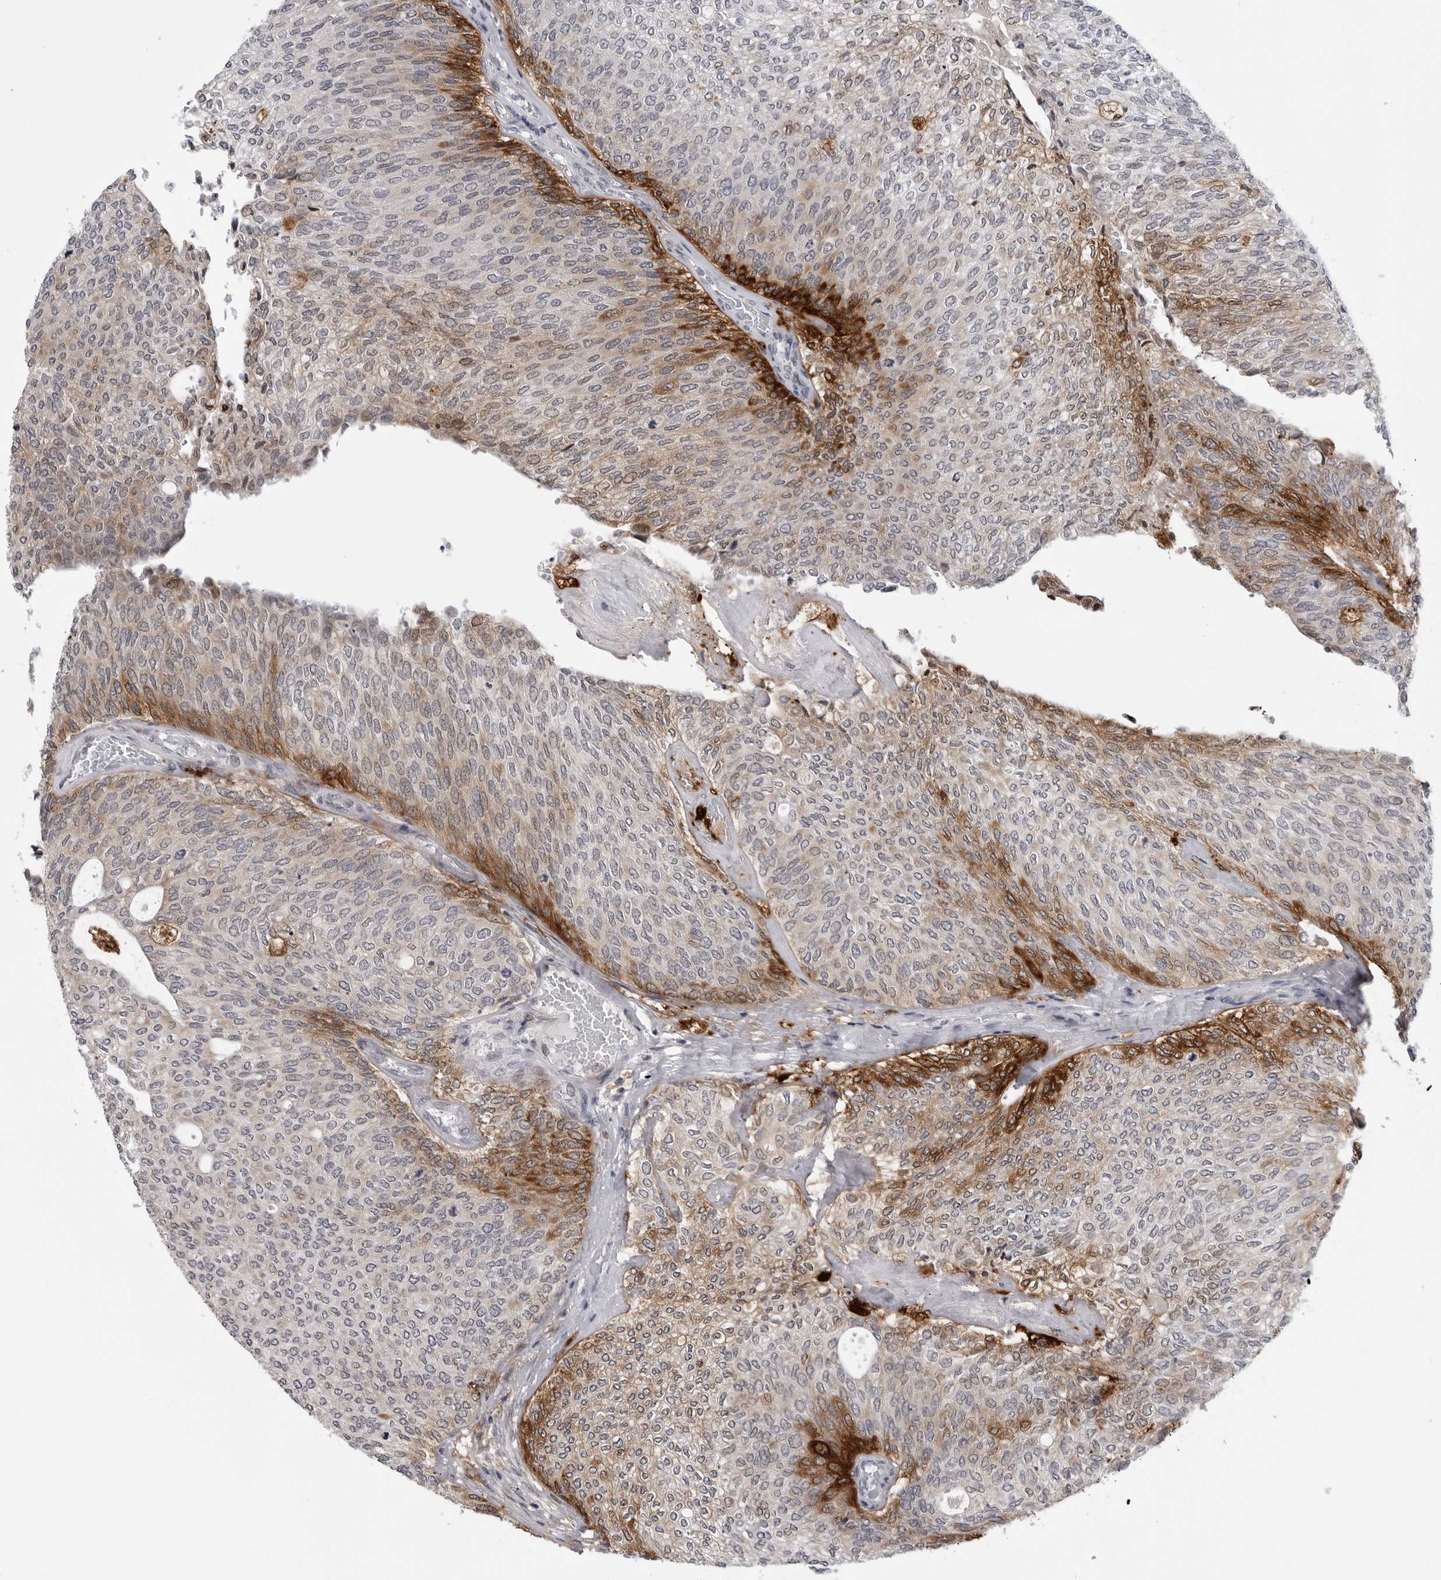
{"staining": {"intensity": "strong", "quantity": "<25%", "location": "cytoplasmic/membranous"}, "tissue": "urothelial cancer", "cell_type": "Tumor cells", "image_type": "cancer", "snomed": [{"axis": "morphology", "description": "Urothelial carcinoma, Low grade"}, {"axis": "topography", "description": "Urinary bladder"}], "caption": "Immunohistochemistry of human low-grade urothelial carcinoma exhibits medium levels of strong cytoplasmic/membranous staining in approximately <25% of tumor cells.", "gene": "CDK20", "patient": {"sex": "female", "age": 79}}